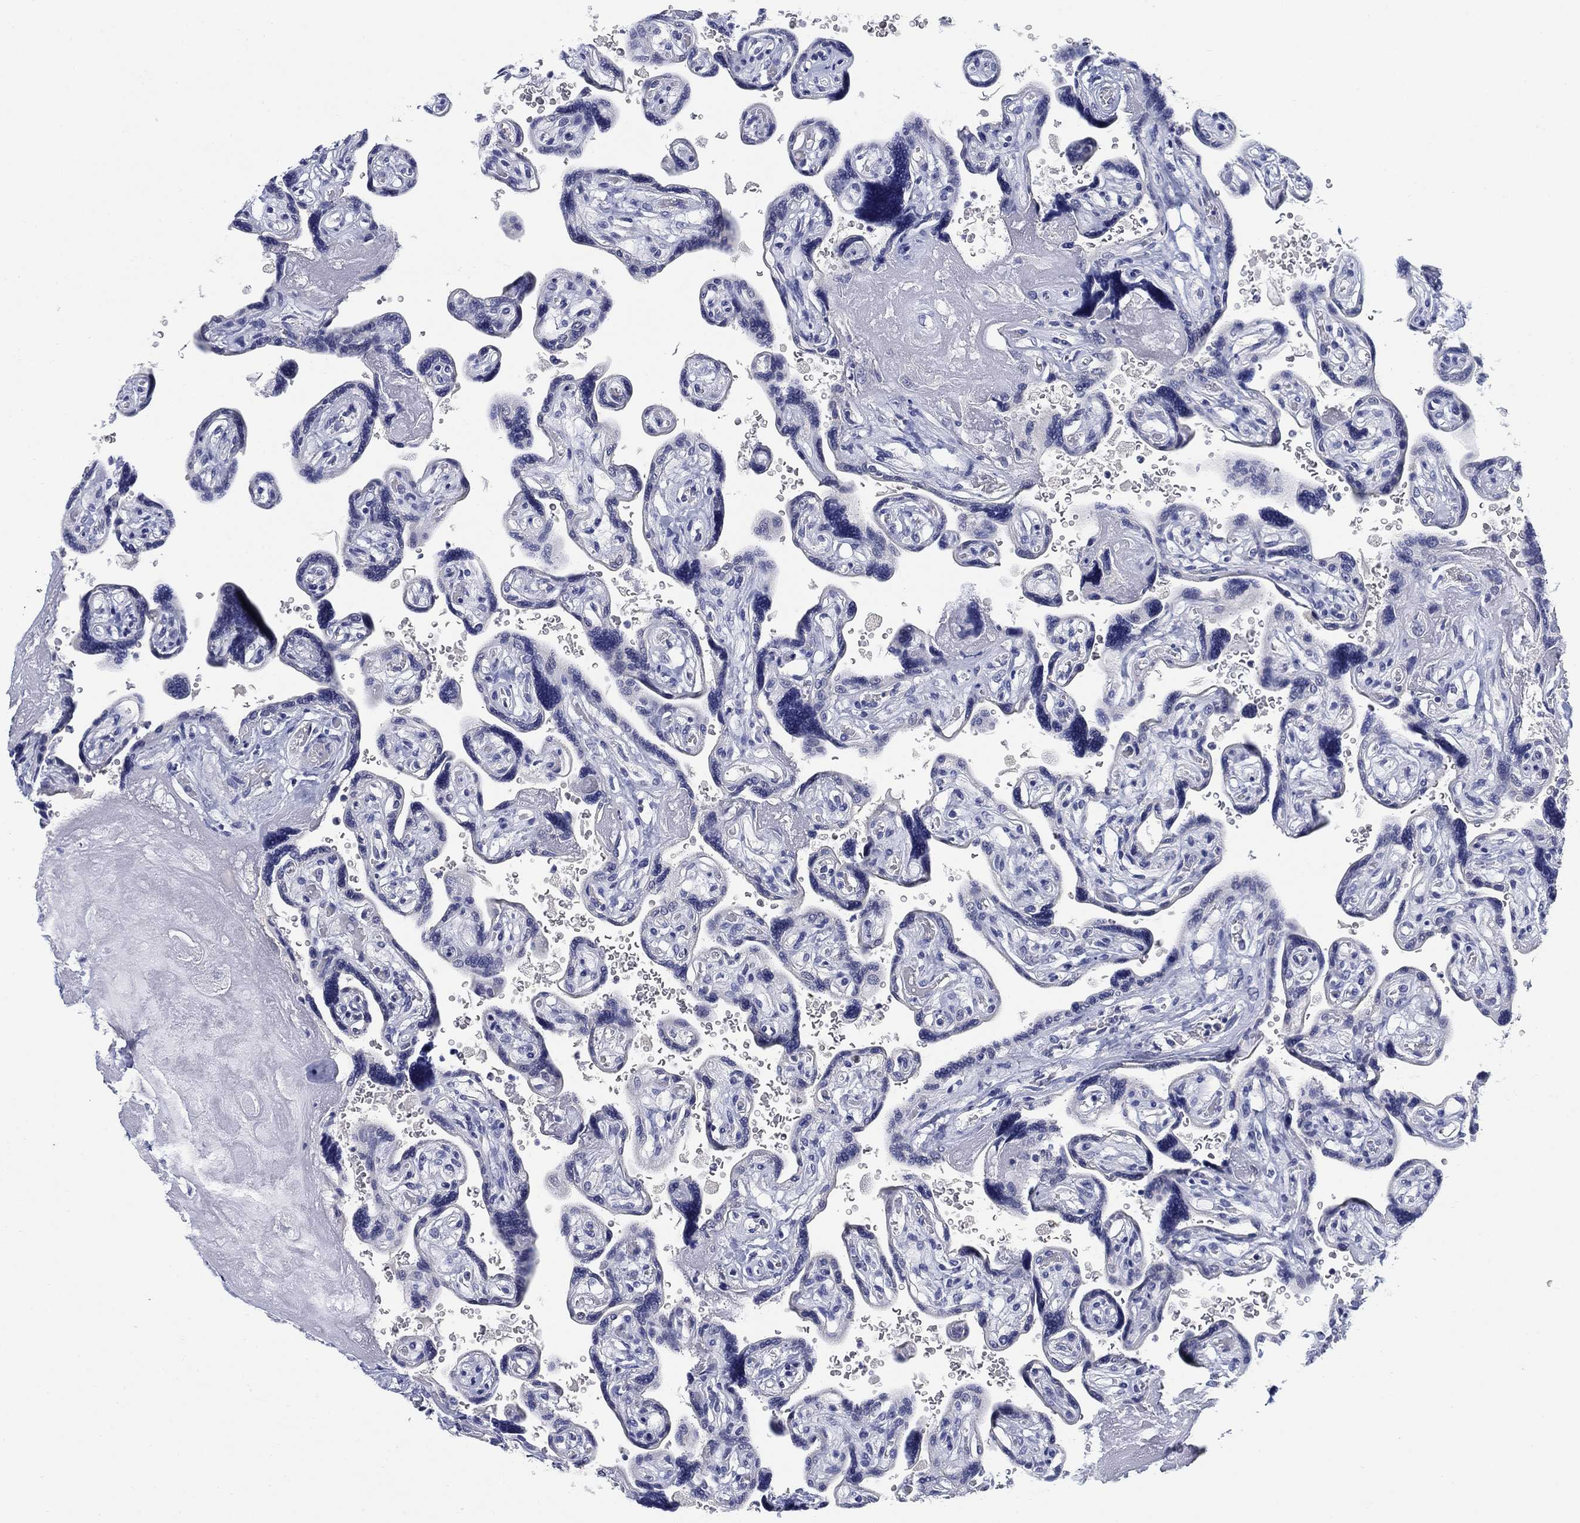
{"staining": {"intensity": "weak", "quantity": "<25%", "location": "cytoplasmic/membranous"}, "tissue": "placenta", "cell_type": "Decidual cells", "image_type": "normal", "snomed": [{"axis": "morphology", "description": "Normal tissue, NOS"}, {"axis": "topography", "description": "Placenta"}], "caption": "DAB (3,3'-diaminobenzidine) immunohistochemical staining of benign human placenta displays no significant staining in decidual cells.", "gene": "CLUL1", "patient": {"sex": "female", "age": 32}}